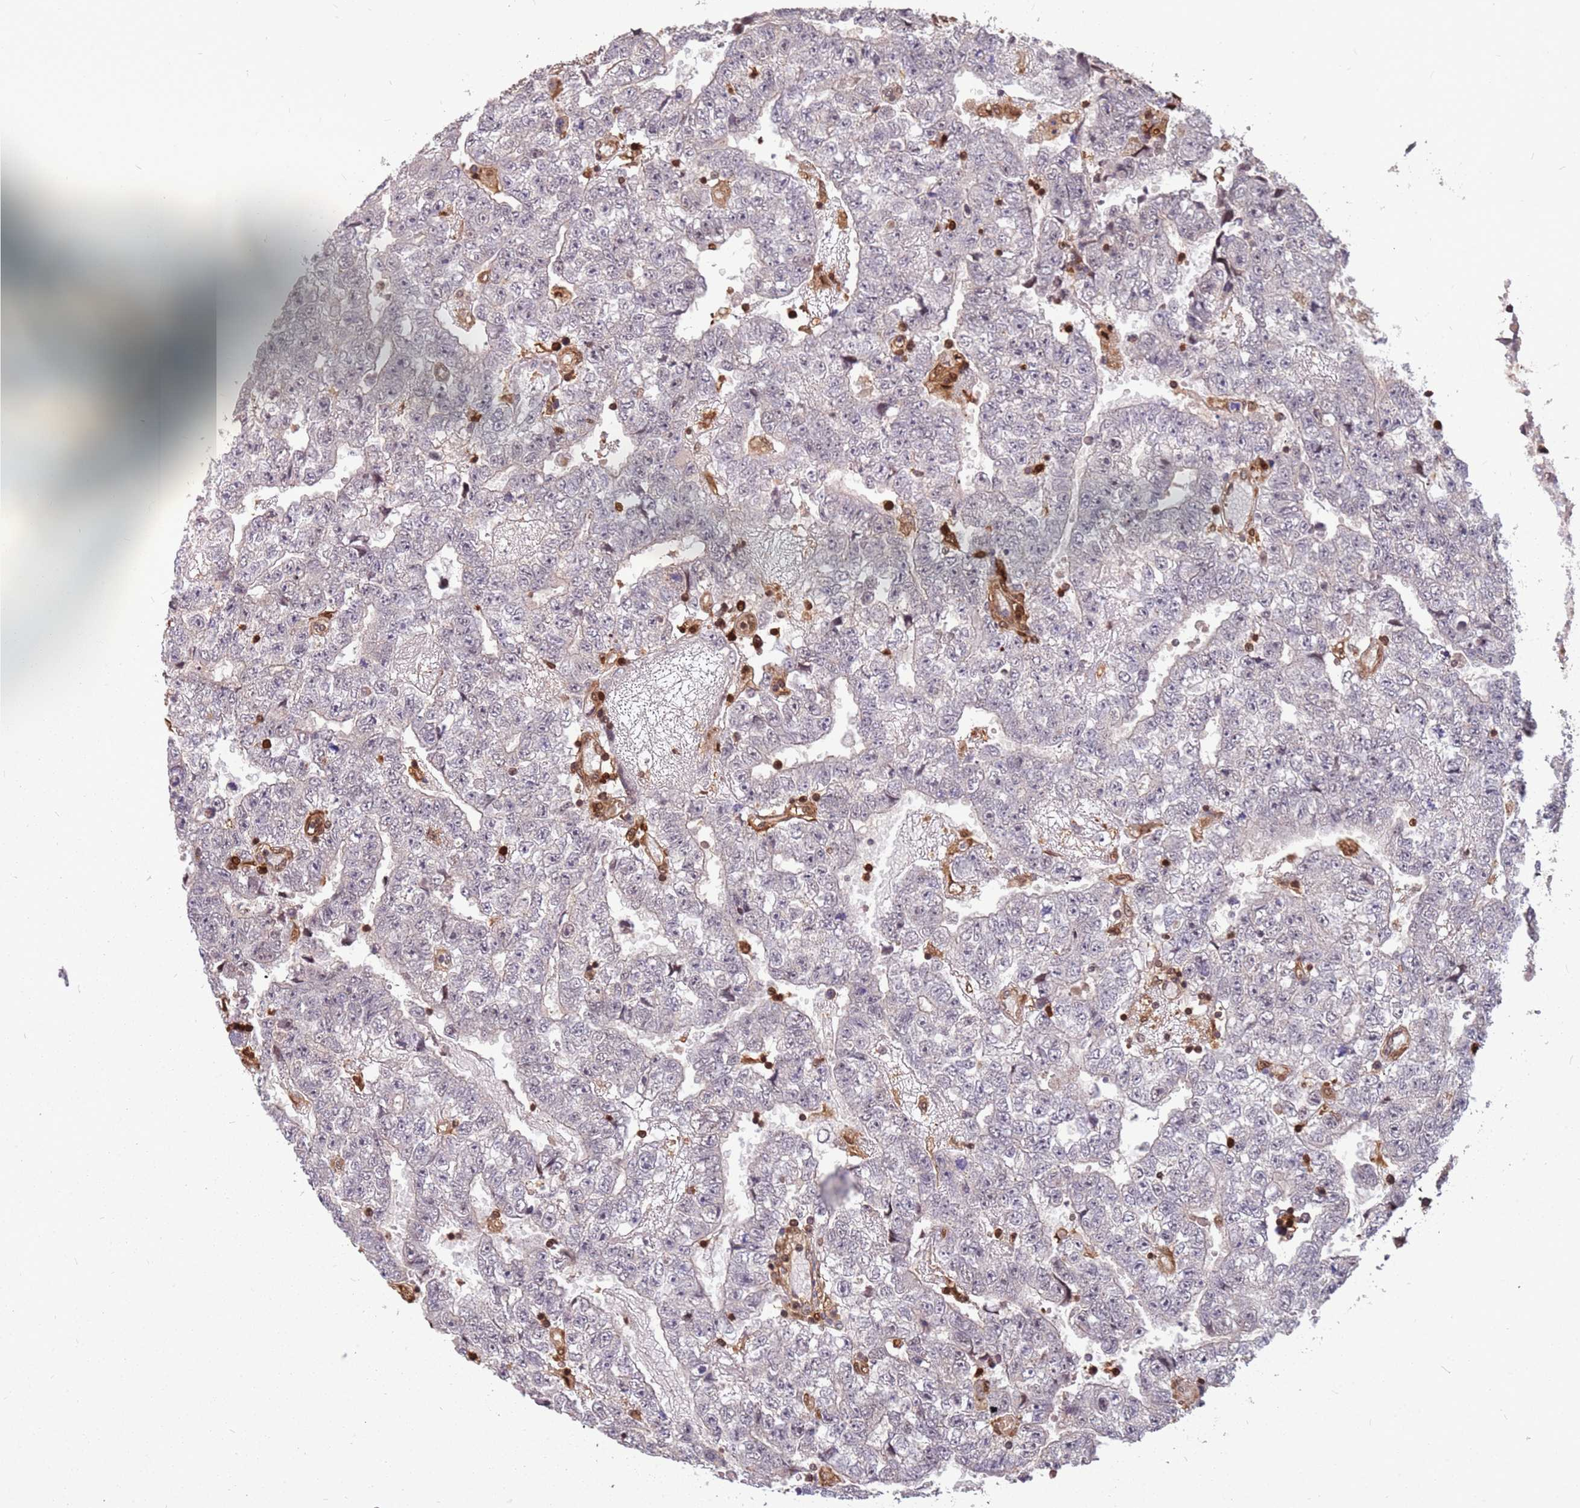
{"staining": {"intensity": "negative", "quantity": "none", "location": "none"}, "tissue": "testis cancer", "cell_type": "Tumor cells", "image_type": "cancer", "snomed": [{"axis": "morphology", "description": "Carcinoma, Embryonal, NOS"}, {"axis": "topography", "description": "Testis"}], "caption": "Tumor cells are negative for brown protein staining in embryonal carcinoma (testis).", "gene": "GBP2", "patient": {"sex": "male", "age": 25}}